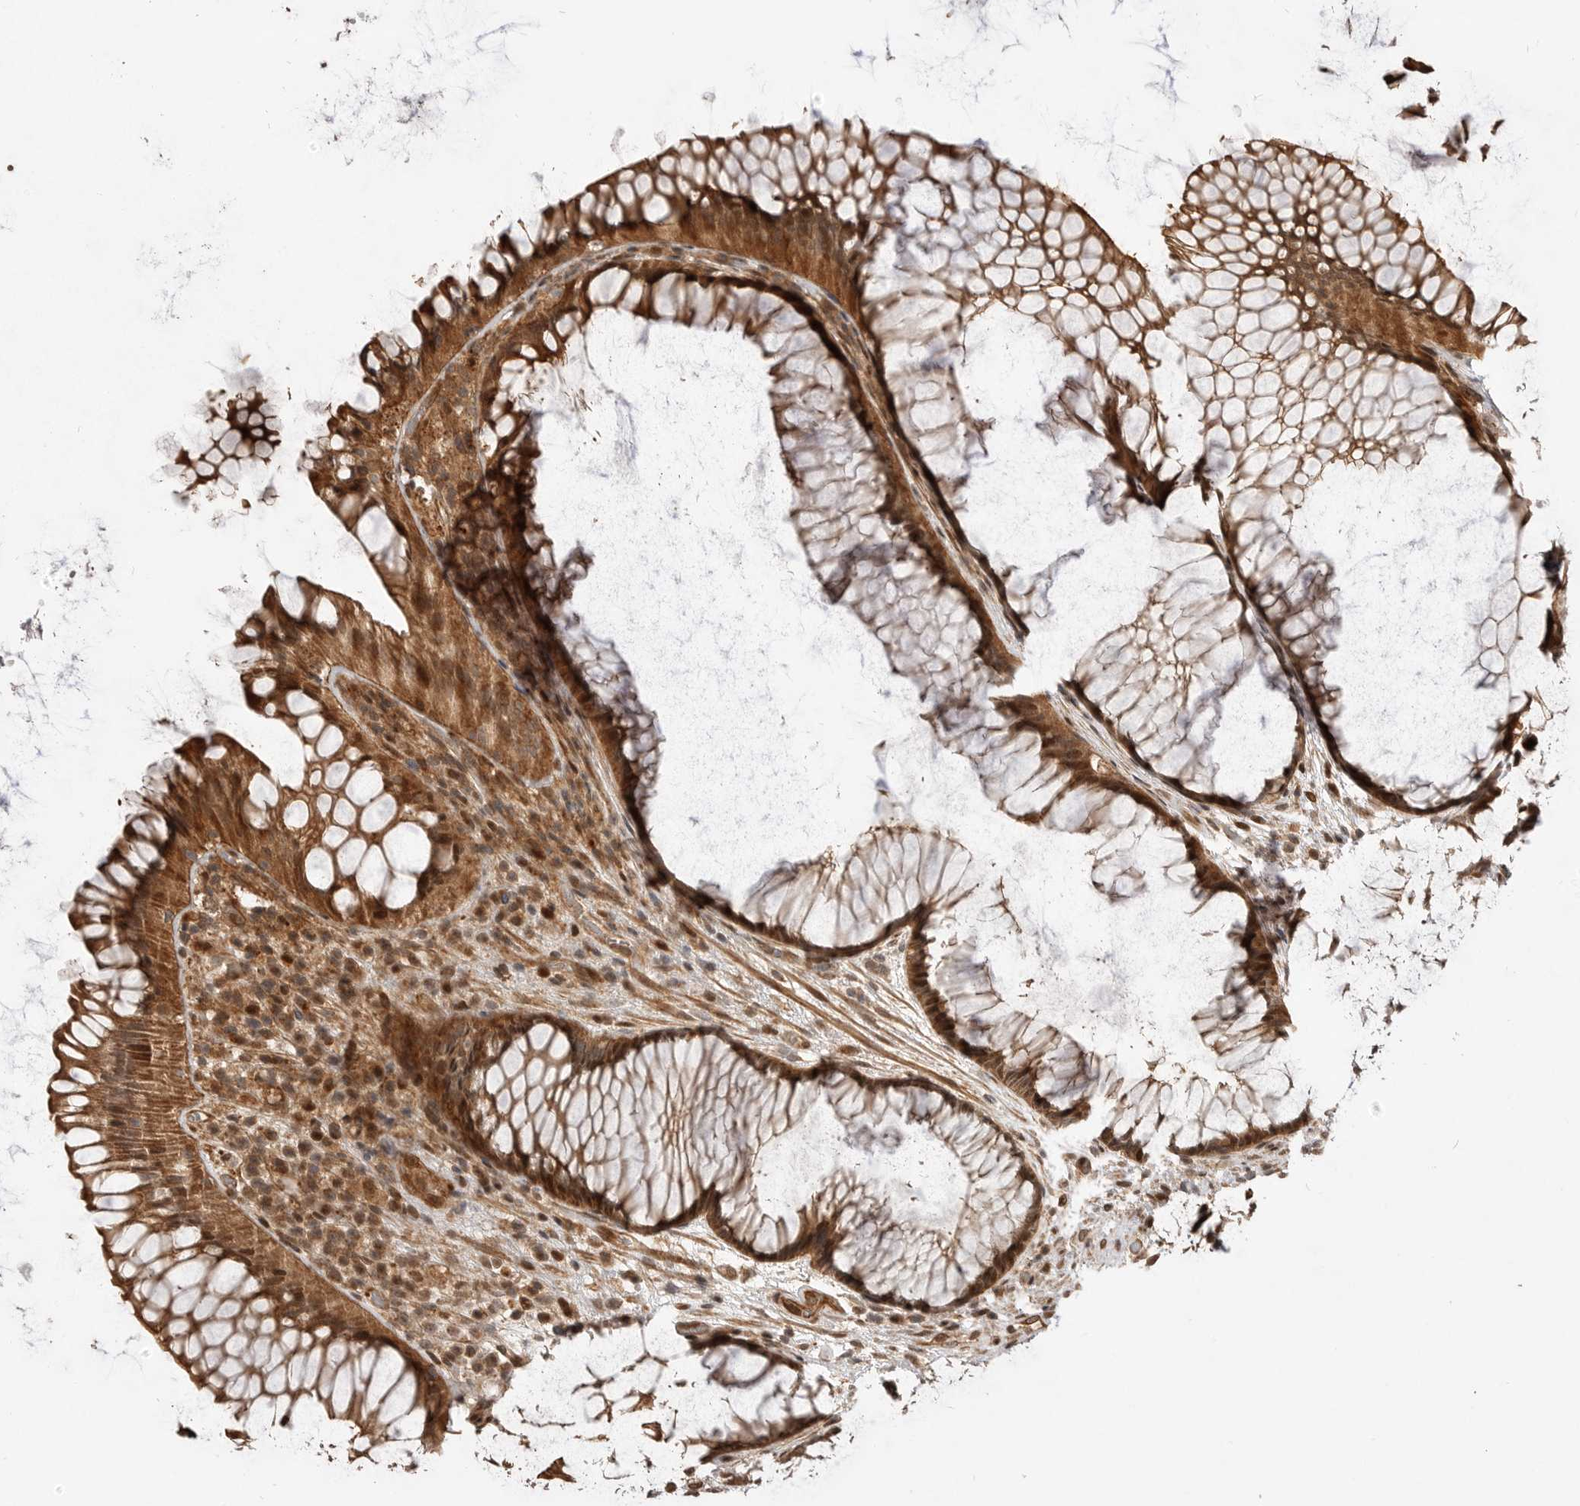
{"staining": {"intensity": "moderate", "quantity": ">75%", "location": "cytoplasmic/membranous,nuclear"}, "tissue": "rectum", "cell_type": "Glandular cells", "image_type": "normal", "snomed": [{"axis": "morphology", "description": "Normal tissue, NOS"}, {"axis": "topography", "description": "Rectum"}], "caption": "DAB (3,3'-diaminobenzidine) immunohistochemical staining of normal rectum shows moderate cytoplasmic/membranous,nuclear protein expression in approximately >75% of glandular cells.", "gene": "ADPRS", "patient": {"sex": "male", "age": 51}}